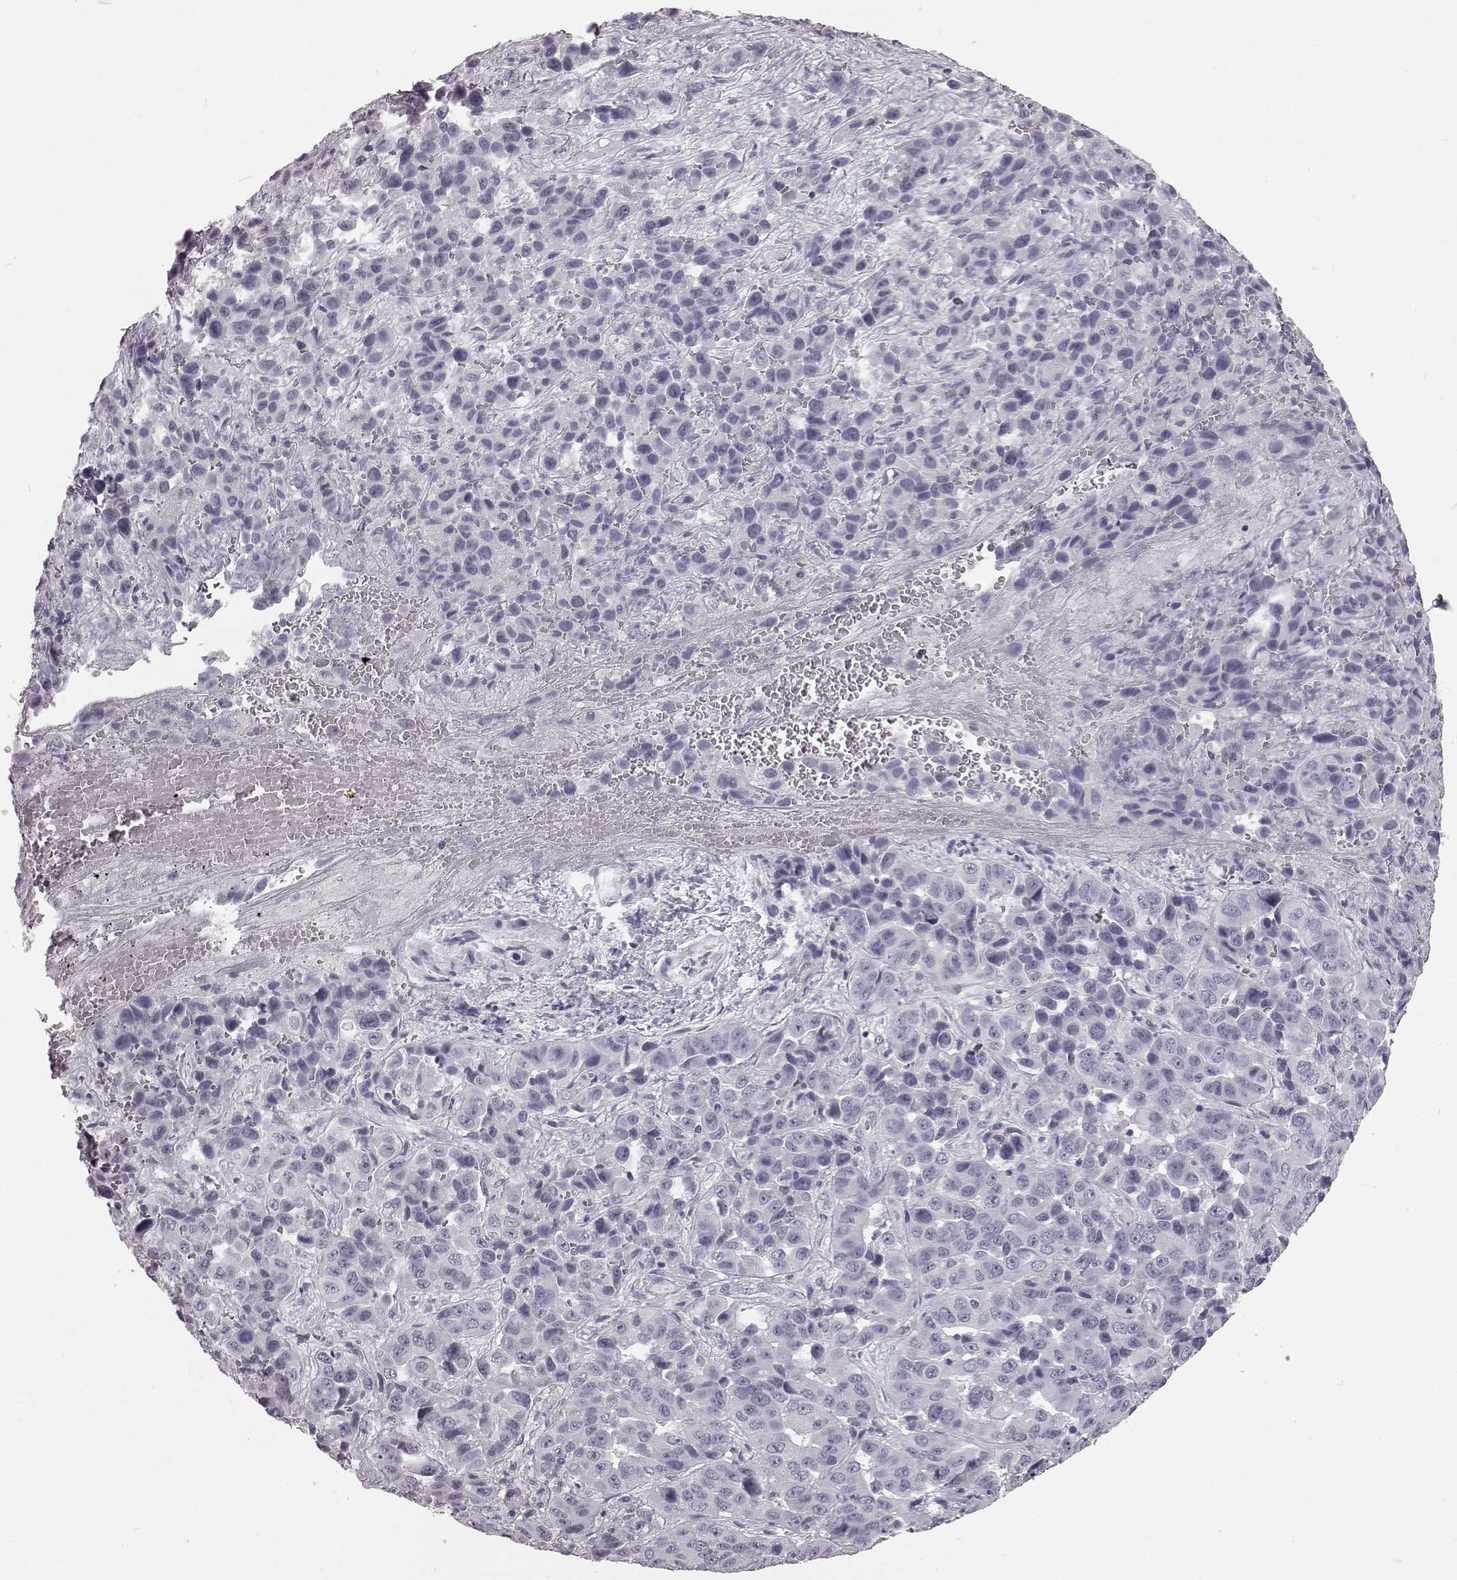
{"staining": {"intensity": "negative", "quantity": "none", "location": "none"}, "tissue": "liver cancer", "cell_type": "Tumor cells", "image_type": "cancer", "snomed": [{"axis": "morphology", "description": "Cholangiocarcinoma"}, {"axis": "topography", "description": "Liver"}], "caption": "This is an IHC photomicrograph of human liver cholangiocarcinoma. There is no staining in tumor cells.", "gene": "FUT4", "patient": {"sex": "female", "age": 52}}